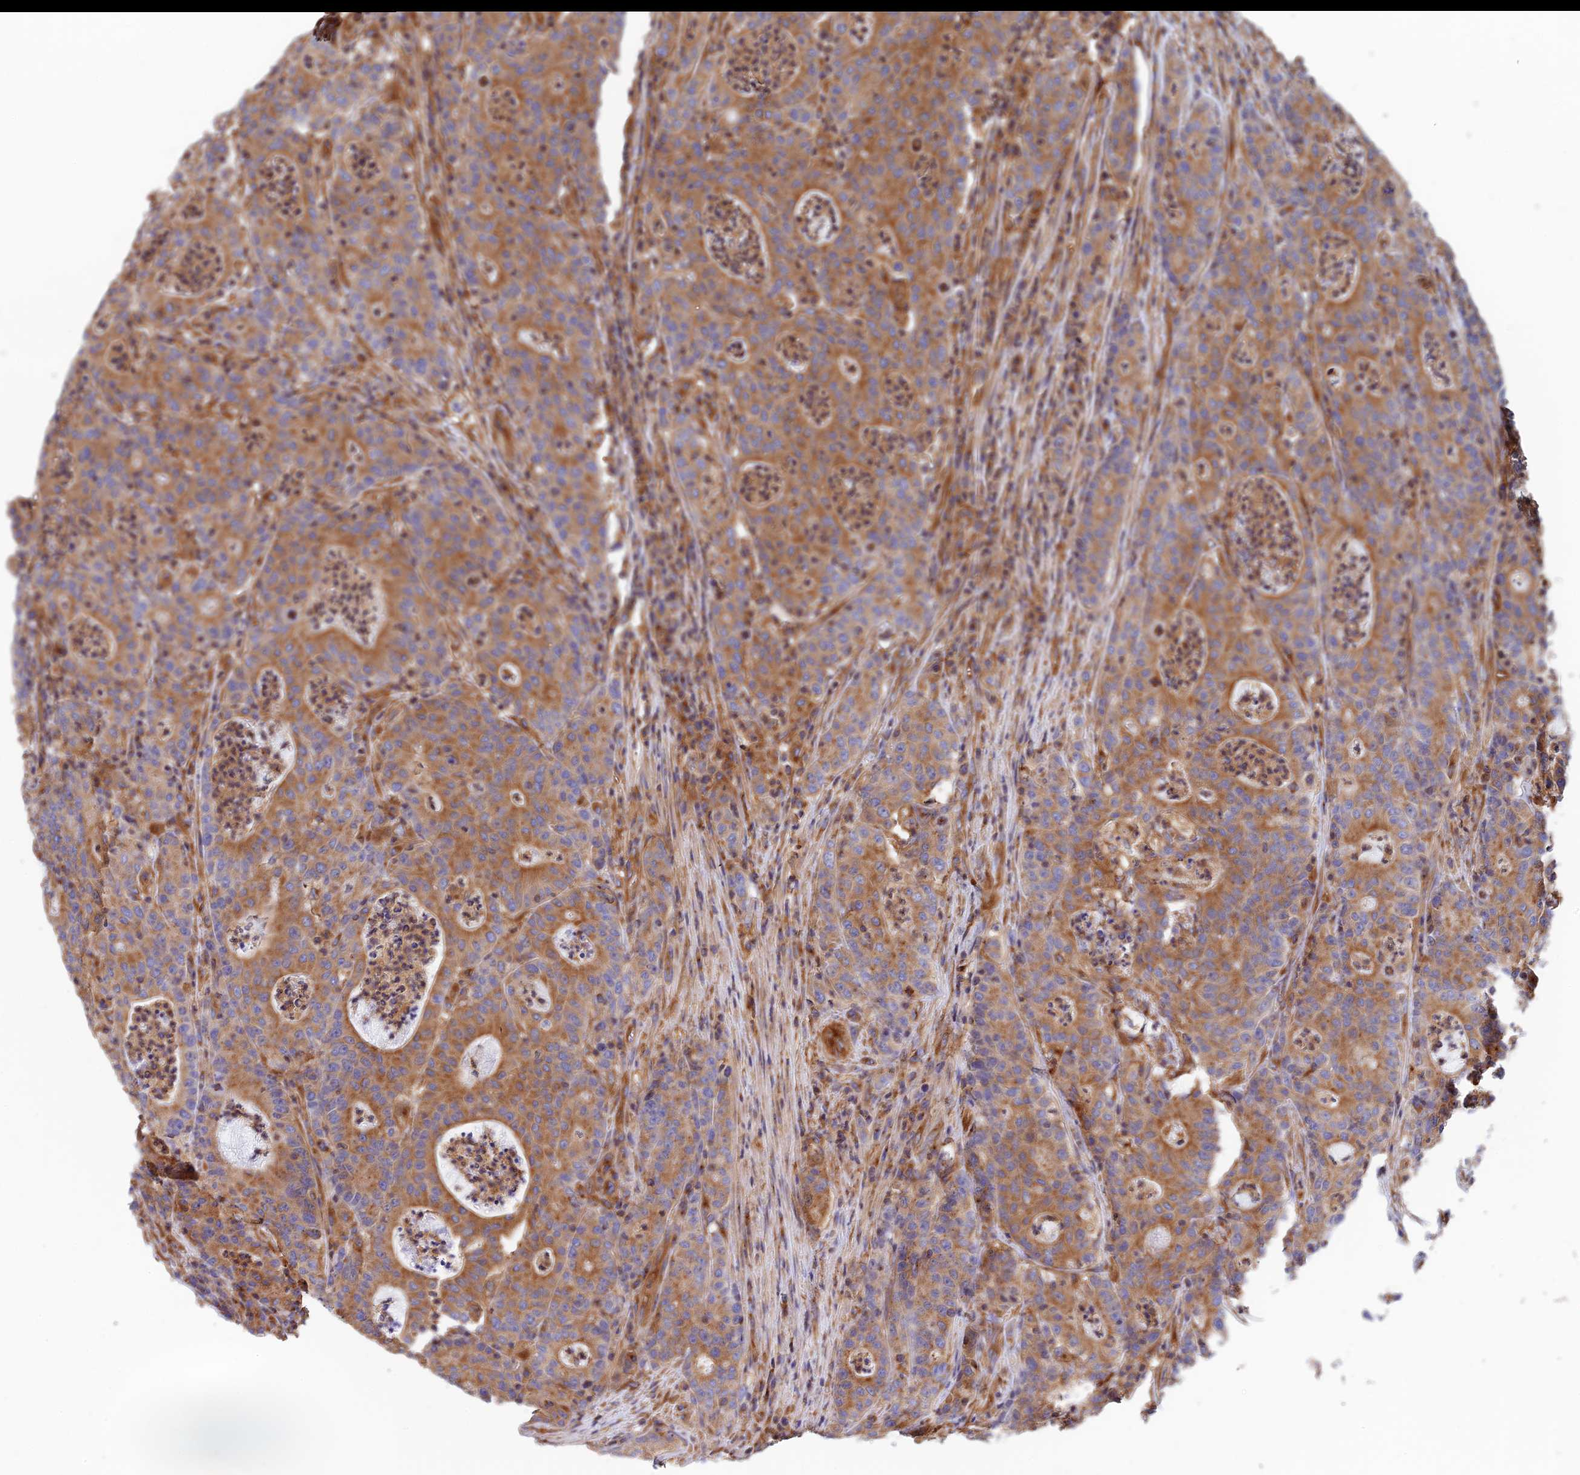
{"staining": {"intensity": "moderate", "quantity": ">75%", "location": "cytoplasmic/membranous"}, "tissue": "colorectal cancer", "cell_type": "Tumor cells", "image_type": "cancer", "snomed": [{"axis": "morphology", "description": "Adenocarcinoma, NOS"}, {"axis": "topography", "description": "Colon"}], "caption": "A brown stain shows moderate cytoplasmic/membranous staining of a protein in human colorectal cancer (adenocarcinoma) tumor cells.", "gene": "DCTN2", "patient": {"sex": "male", "age": 83}}